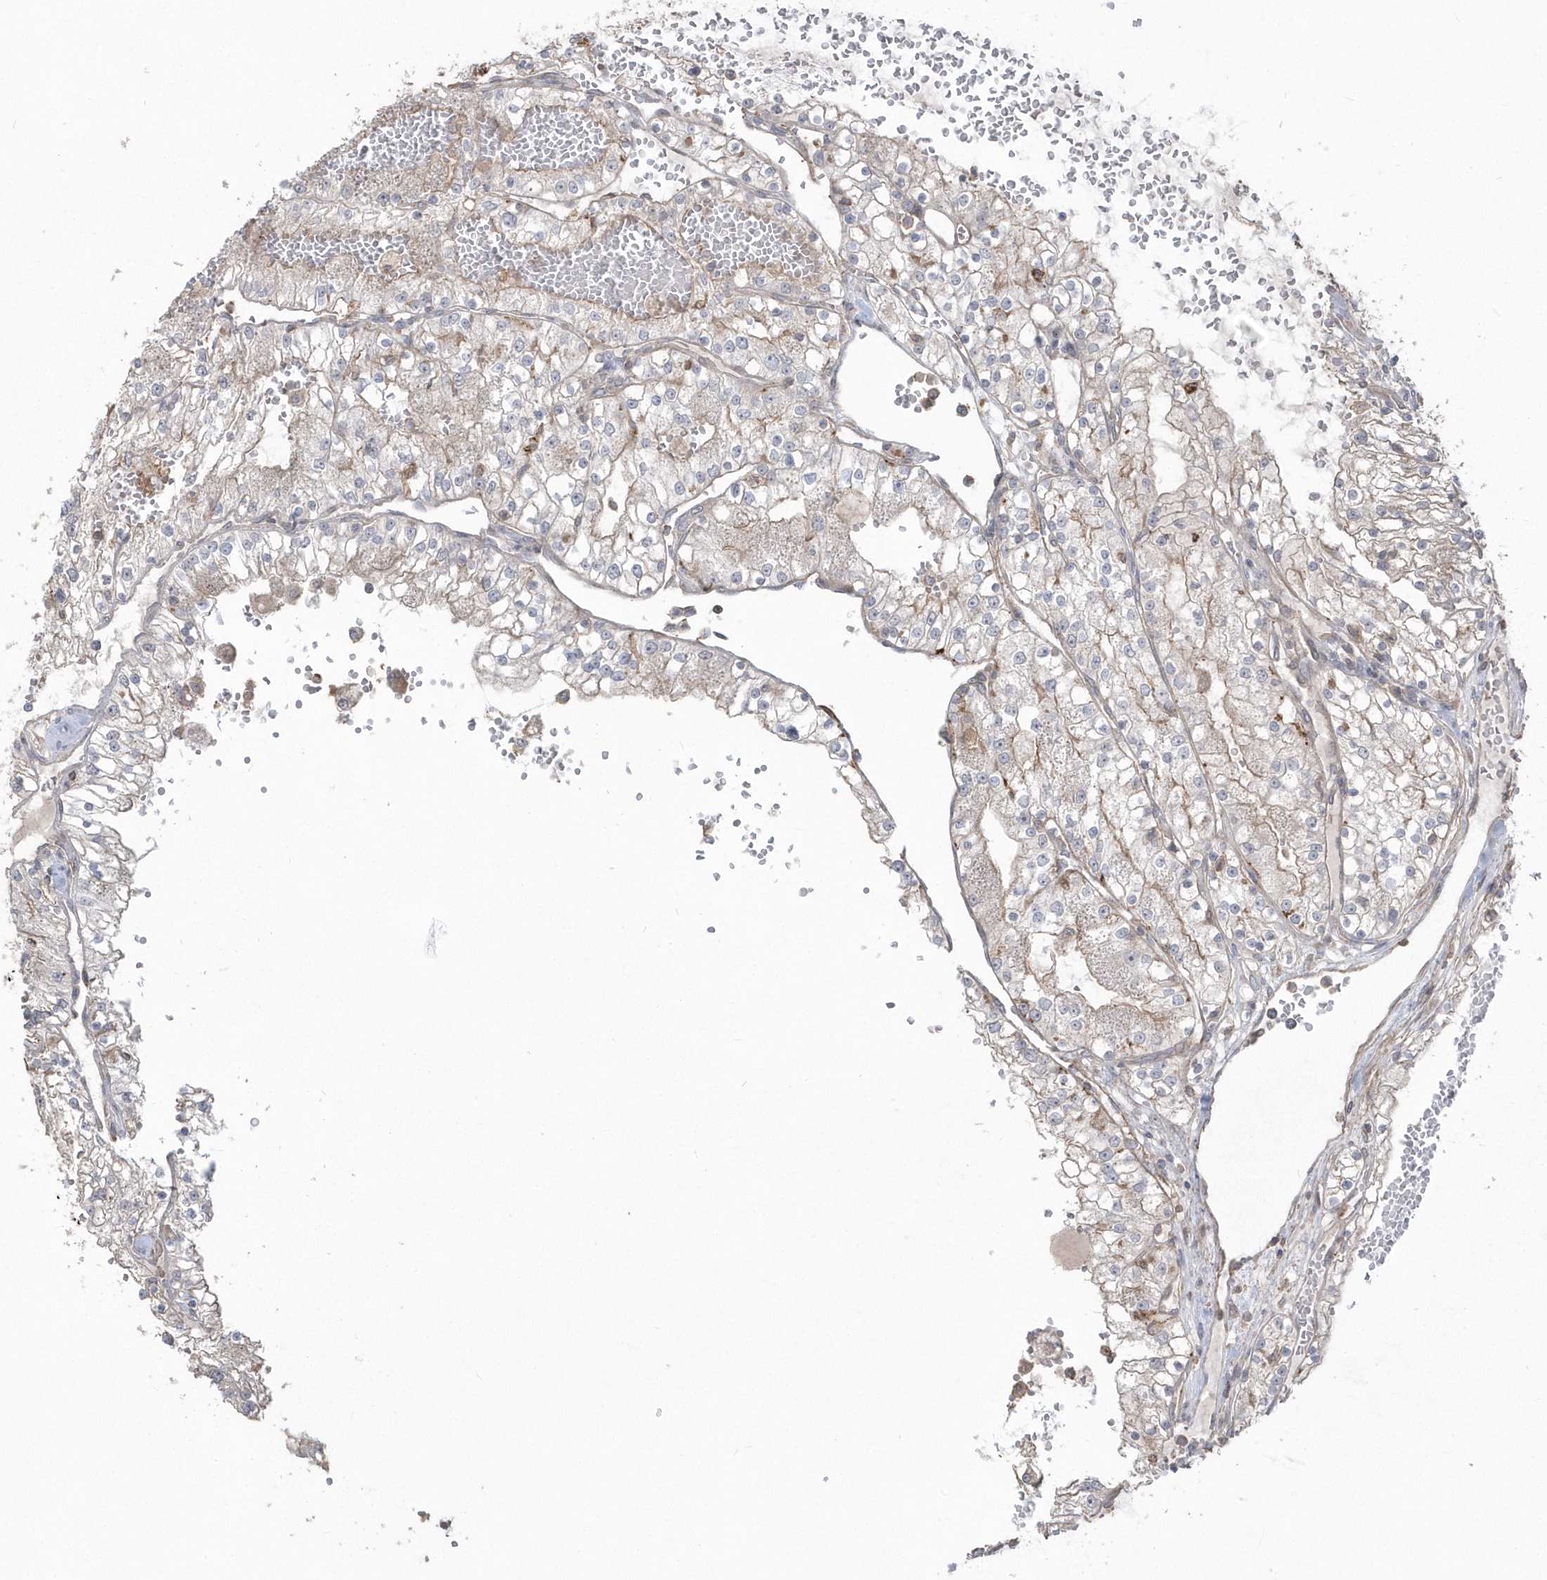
{"staining": {"intensity": "weak", "quantity": "<25%", "location": "cytoplasmic/membranous"}, "tissue": "renal cancer", "cell_type": "Tumor cells", "image_type": "cancer", "snomed": [{"axis": "morphology", "description": "Normal tissue, NOS"}, {"axis": "morphology", "description": "Adenocarcinoma, NOS"}, {"axis": "topography", "description": "Kidney"}], "caption": "There is no significant staining in tumor cells of adenocarcinoma (renal).", "gene": "ARMC8", "patient": {"sex": "male", "age": 68}}